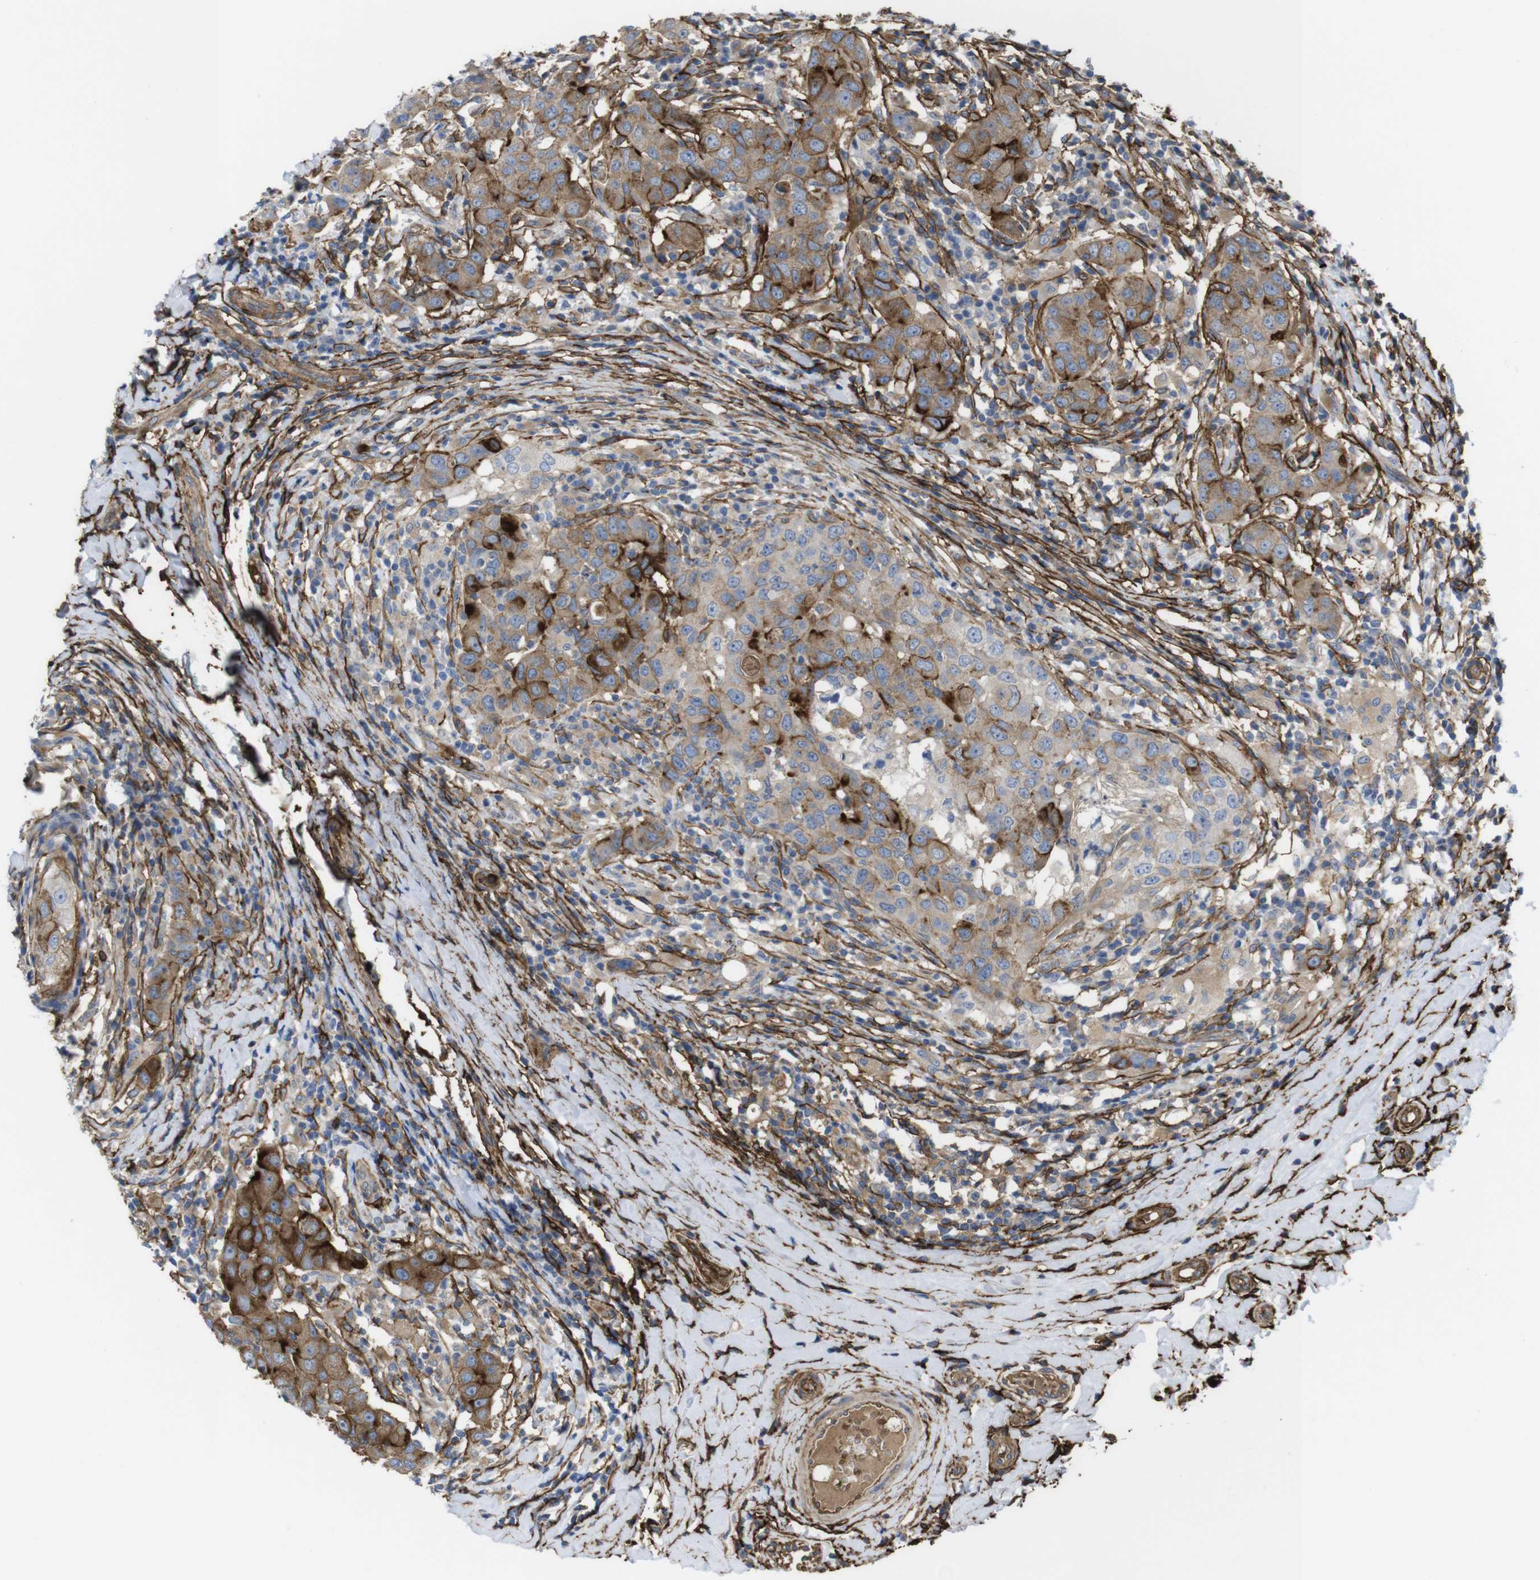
{"staining": {"intensity": "moderate", "quantity": "25%-75%", "location": "cytoplasmic/membranous"}, "tissue": "breast cancer", "cell_type": "Tumor cells", "image_type": "cancer", "snomed": [{"axis": "morphology", "description": "Duct carcinoma"}, {"axis": "topography", "description": "Breast"}], "caption": "High-magnification brightfield microscopy of breast cancer (intraductal carcinoma) stained with DAB (brown) and counterstained with hematoxylin (blue). tumor cells exhibit moderate cytoplasmic/membranous staining is seen in approximately25%-75% of cells.", "gene": "CYBRD1", "patient": {"sex": "female", "age": 27}}